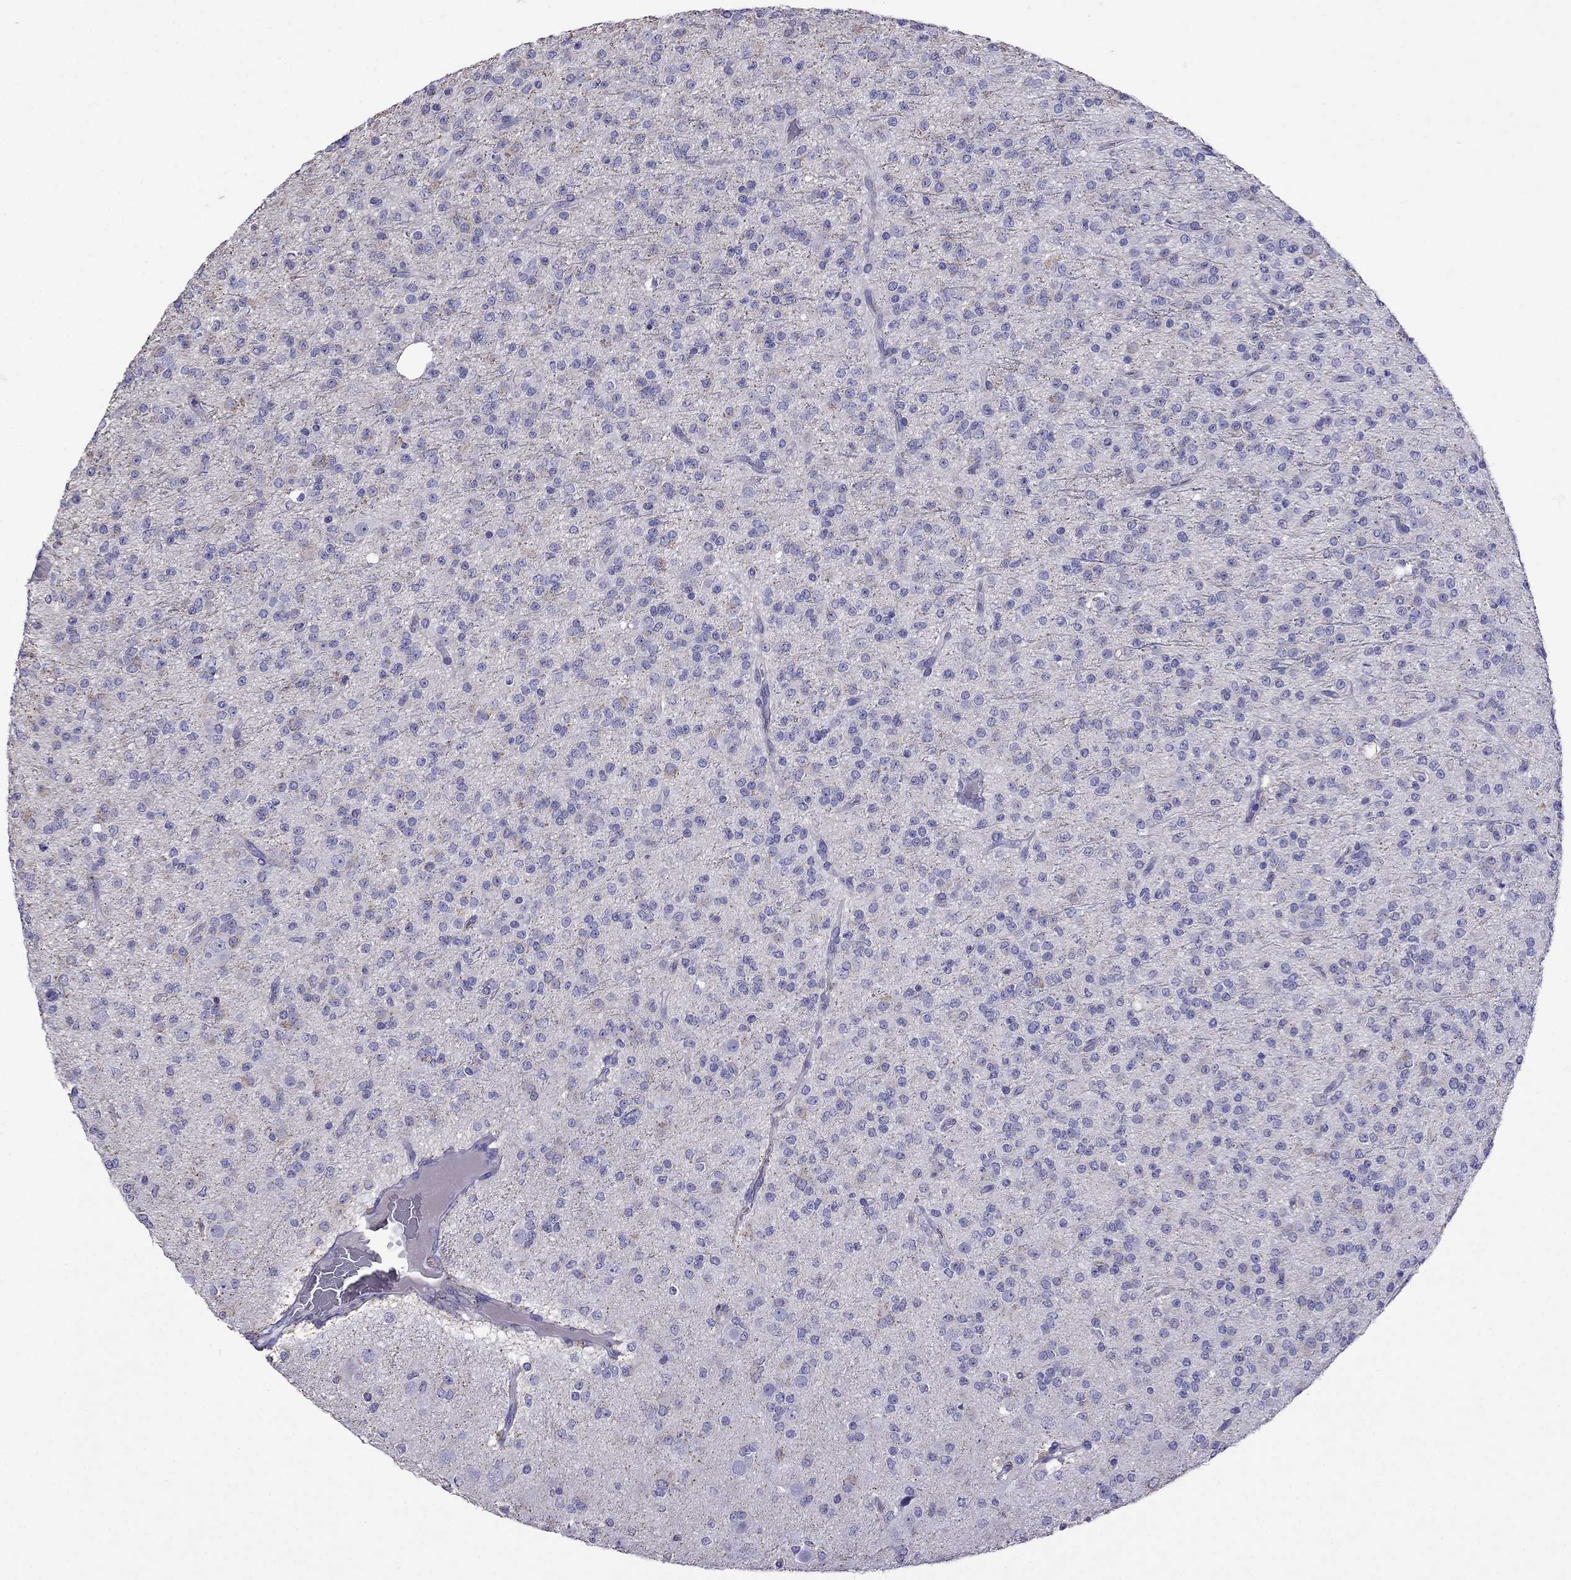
{"staining": {"intensity": "negative", "quantity": "none", "location": "none"}, "tissue": "glioma", "cell_type": "Tumor cells", "image_type": "cancer", "snomed": [{"axis": "morphology", "description": "Glioma, malignant, Low grade"}, {"axis": "topography", "description": "Brain"}], "caption": "Immunohistochemistry image of human malignant glioma (low-grade) stained for a protein (brown), which displays no positivity in tumor cells.", "gene": "TDRD1", "patient": {"sex": "male", "age": 27}}